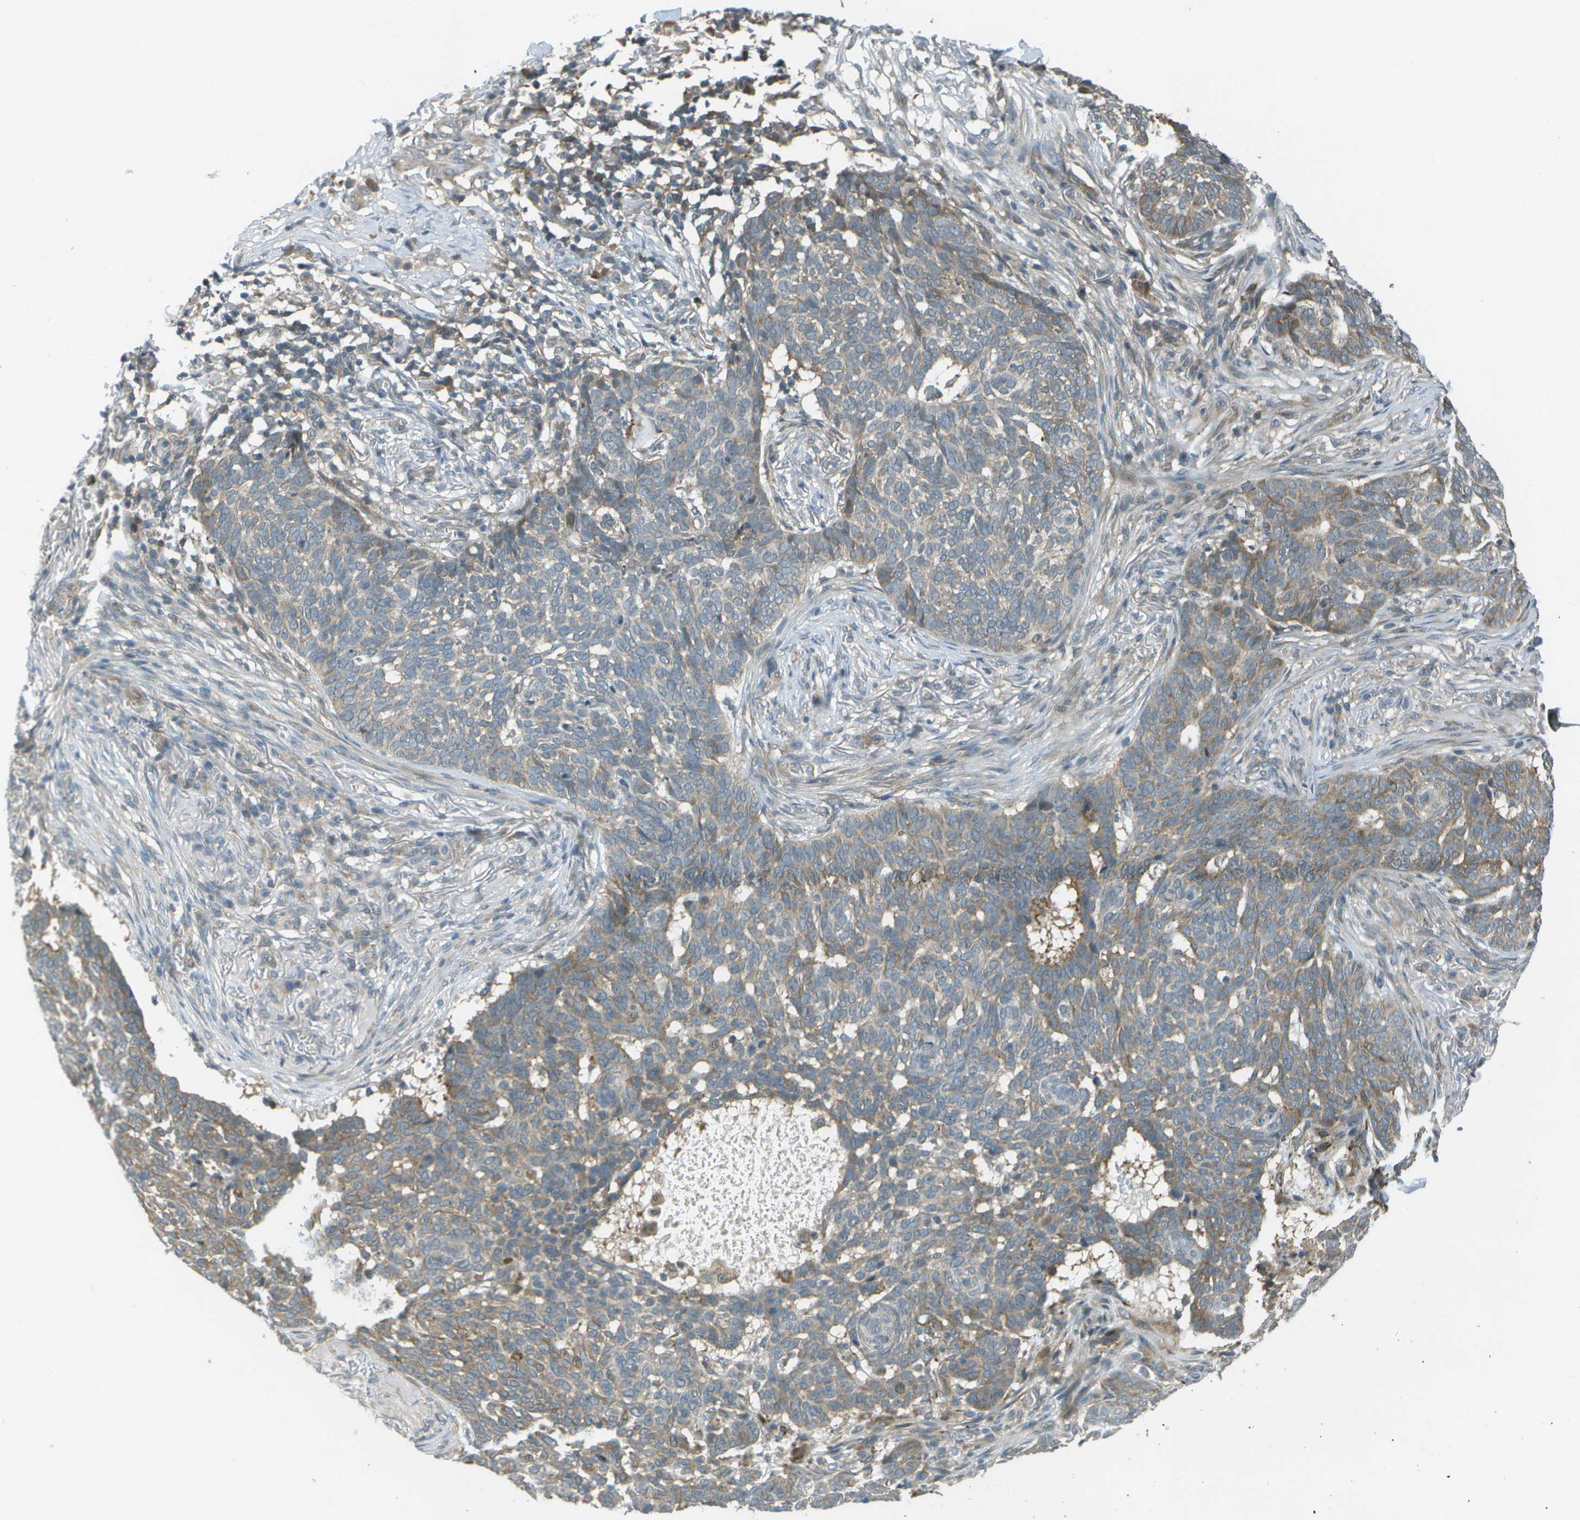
{"staining": {"intensity": "weak", "quantity": "25%-75%", "location": "cytoplasmic/membranous"}, "tissue": "skin cancer", "cell_type": "Tumor cells", "image_type": "cancer", "snomed": [{"axis": "morphology", "description": "Basal cell carcinoma"}, {"axis": "topography", "description": "Skin"}], "caption": "Immunohistochemical staining of human skin basal cell carcinoma reveals weak cytoplasmic/membranous protein expression in about 25%-75% of tumor cells.", "gene": "WNK2", "patient": {"sex": "male", "age": 85}}